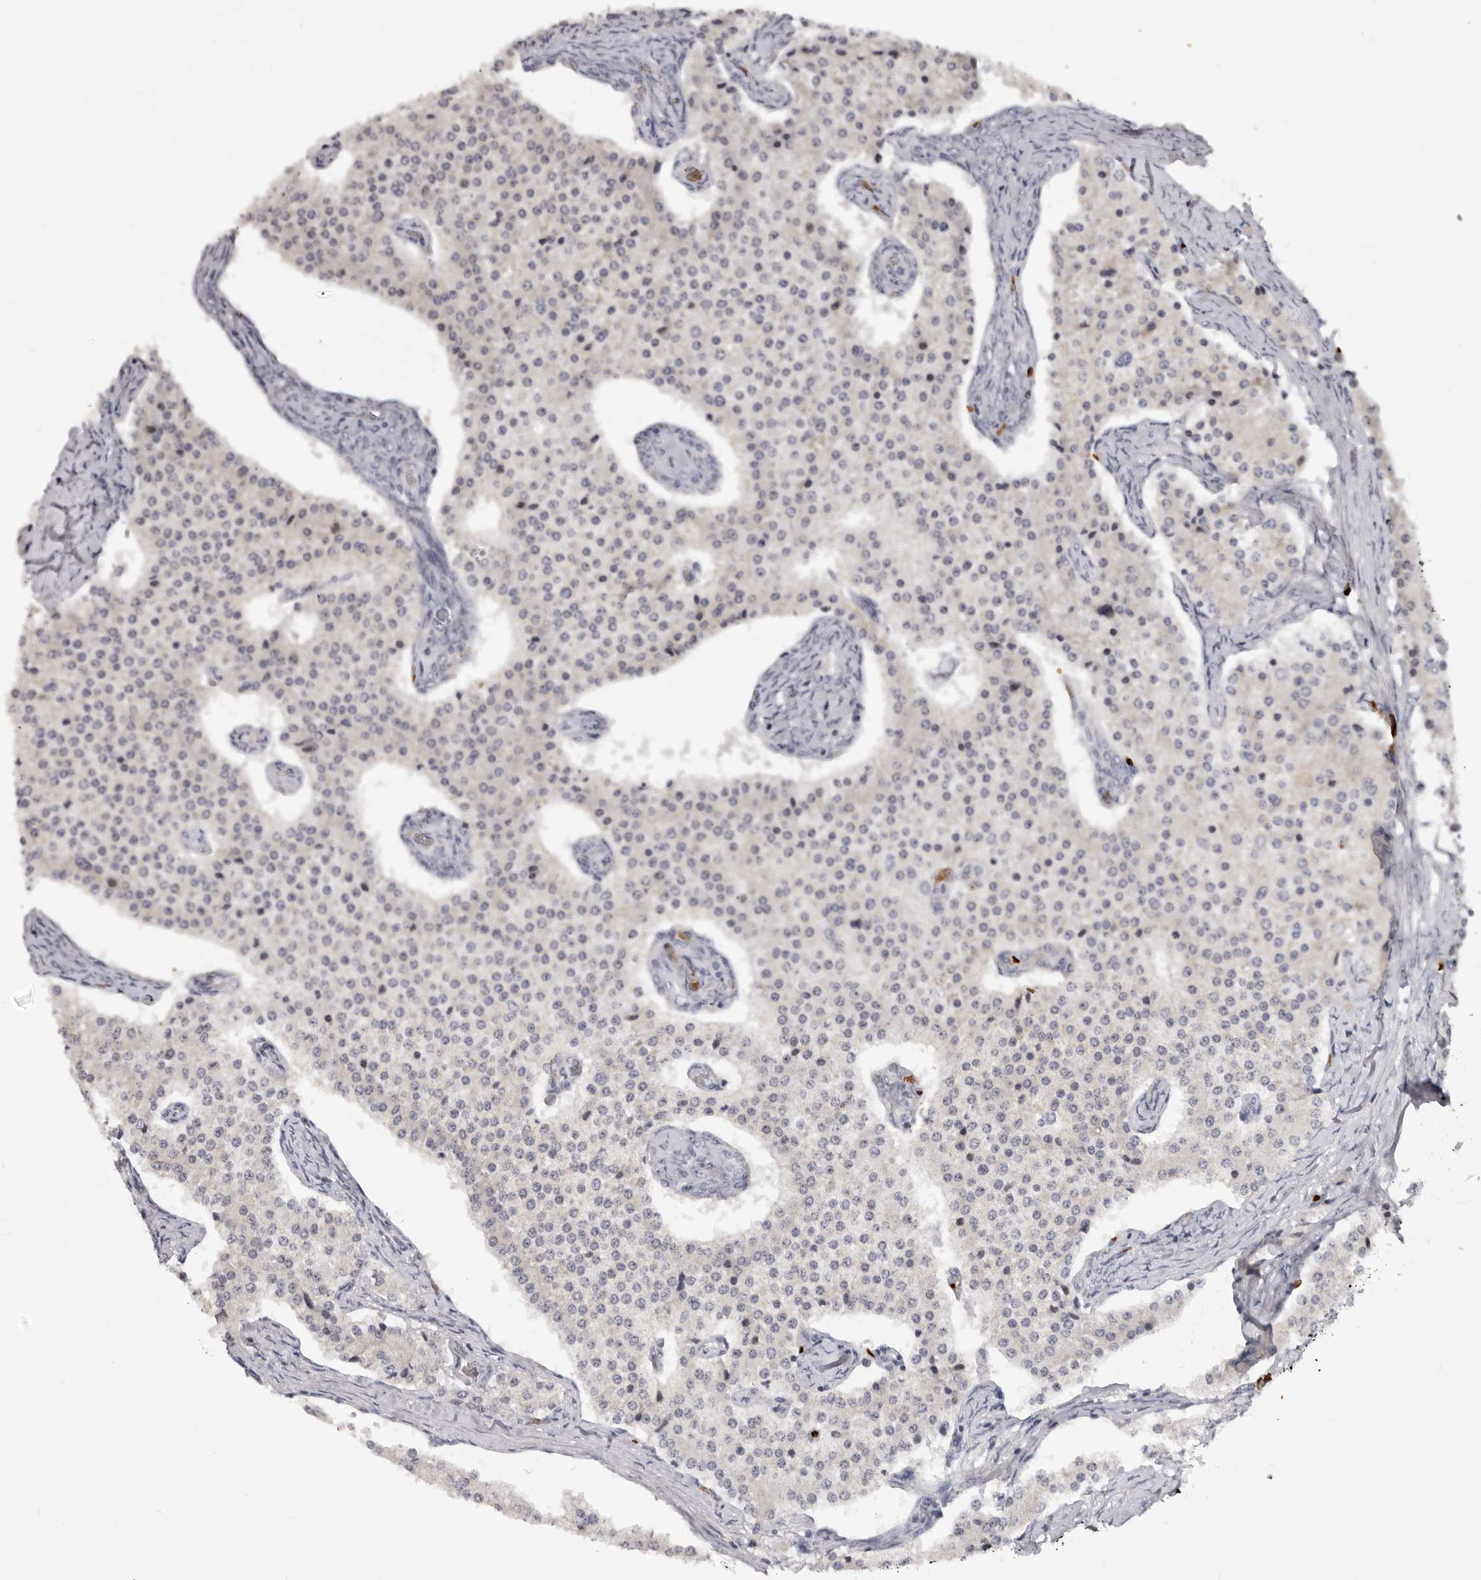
{"staining": {"intensity": "negative", "quantity": "none", "location": "none"}, "tissue": "carcinoid", "cell_type": "Tumor cells", "image_type": "cancer", "snomed": [{"axis": "morphology", "description": "Carcinoid, malignant, NOS"}, {"axis": "topography", "description": "Colon"}], "caption": "Immunohistochemistry micrograph of malignant carcinoid stained for a protein (brown), which displays no expression in tumor cells.", "gene": "TNR", "patient": {"sex": "female", "age": 52}}